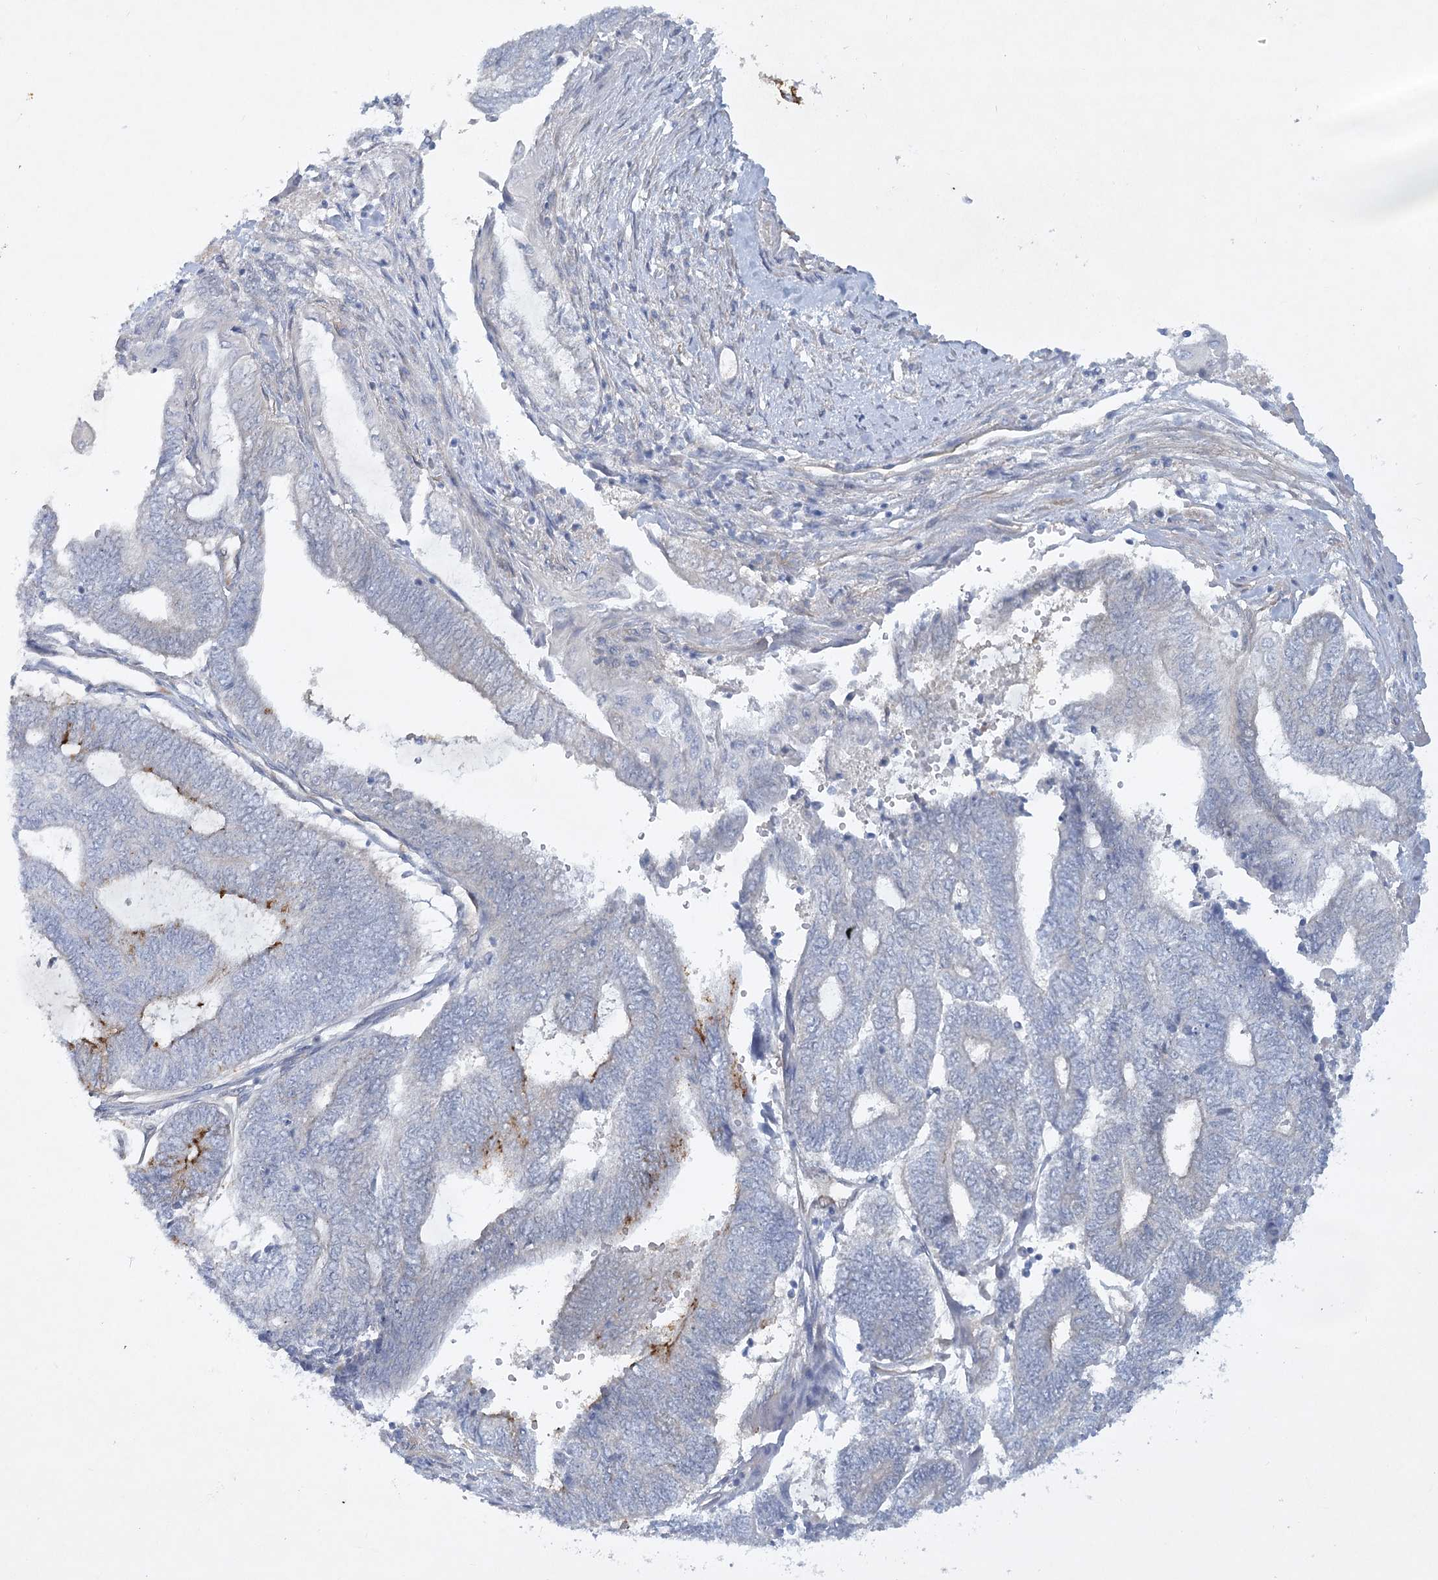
{"staining": {"intensity": "negative", "quantity": "none", "location": "none"}, "tissue": "endometrial cancer", "cell_type": "Tumor cells", "image_type": "cancer", "snomed": [{"axis": "morphology", "description": "Adenocarcinoma, NOS"}, {"axis": "topography", "description": "Uterus"}, {"axis": "topography", "description": "Endometrium"}], "caption": "A high-resolution image shows immunohistochemistry staining of adenocarcinoma (endometrial), which exhibits no significant staining in tumor cells.", "gene": "AAMDC", "patient": {"sex": "female", "age": 70}}